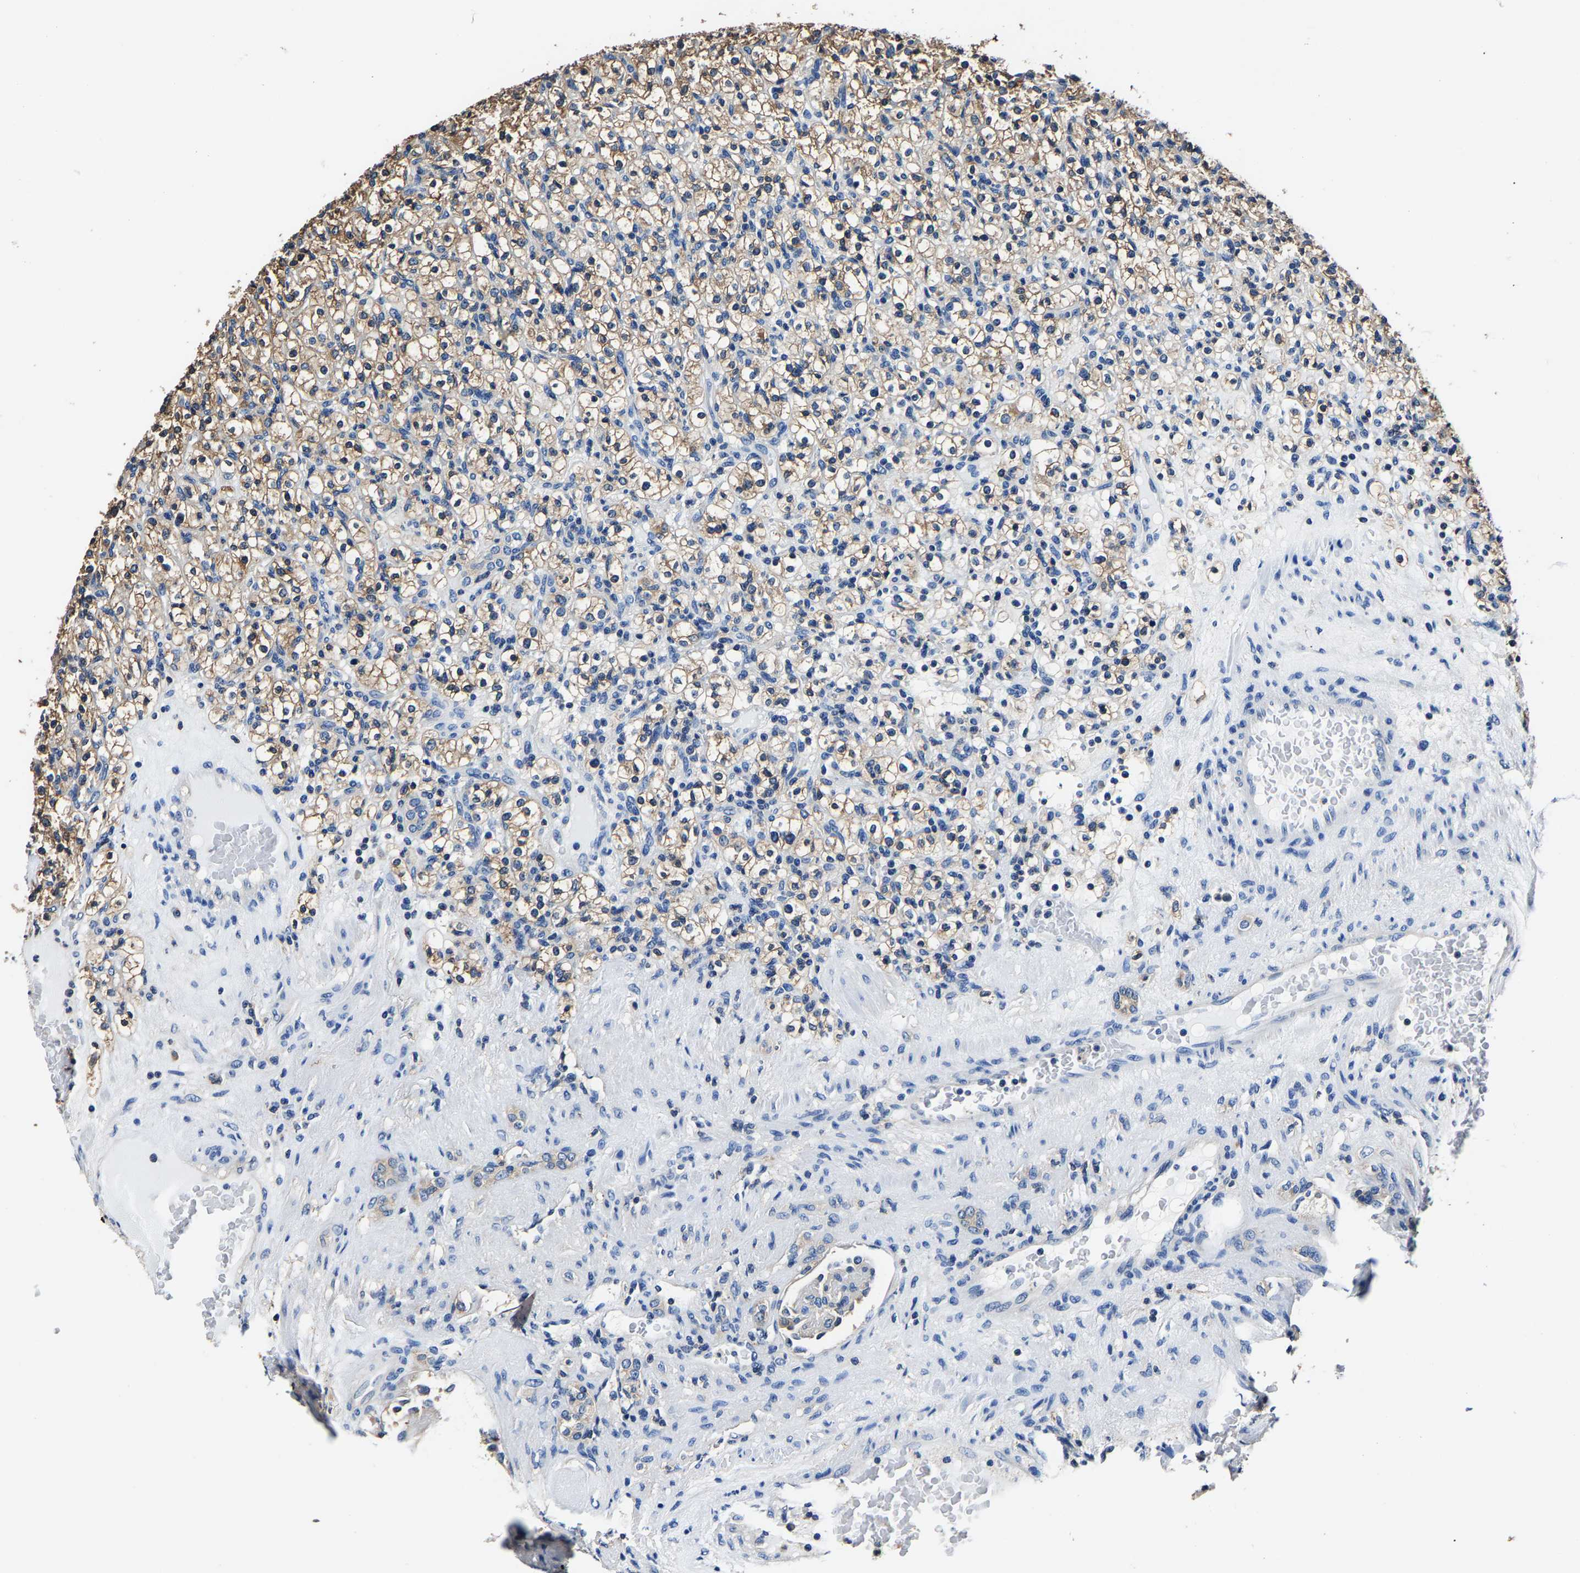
{"staining": {"intensity": "moderate", "quantity": ">75%", "location": "cytoplasmic/membranous"}, "tissue": "renal cancer", "cell_type": "Tumor cells", "image_type": "cancer", "snomed": [{"axis": "morphology", "description": "Normal tissue, NOS"}, {"axis": "morphology", "description": "Adenocarcinoma, NOS"}, {"axis": "topography", "description": "Kidney"}], "caption": "Protein staining by immunohistochemistry shows moderate cytoplasmic/membranous staining in approximately >75% of tumor cells in renal cancer (adenocarcinoma).", "gene": "ALDOB", "patient": {"sex": "female", "age": 72}}